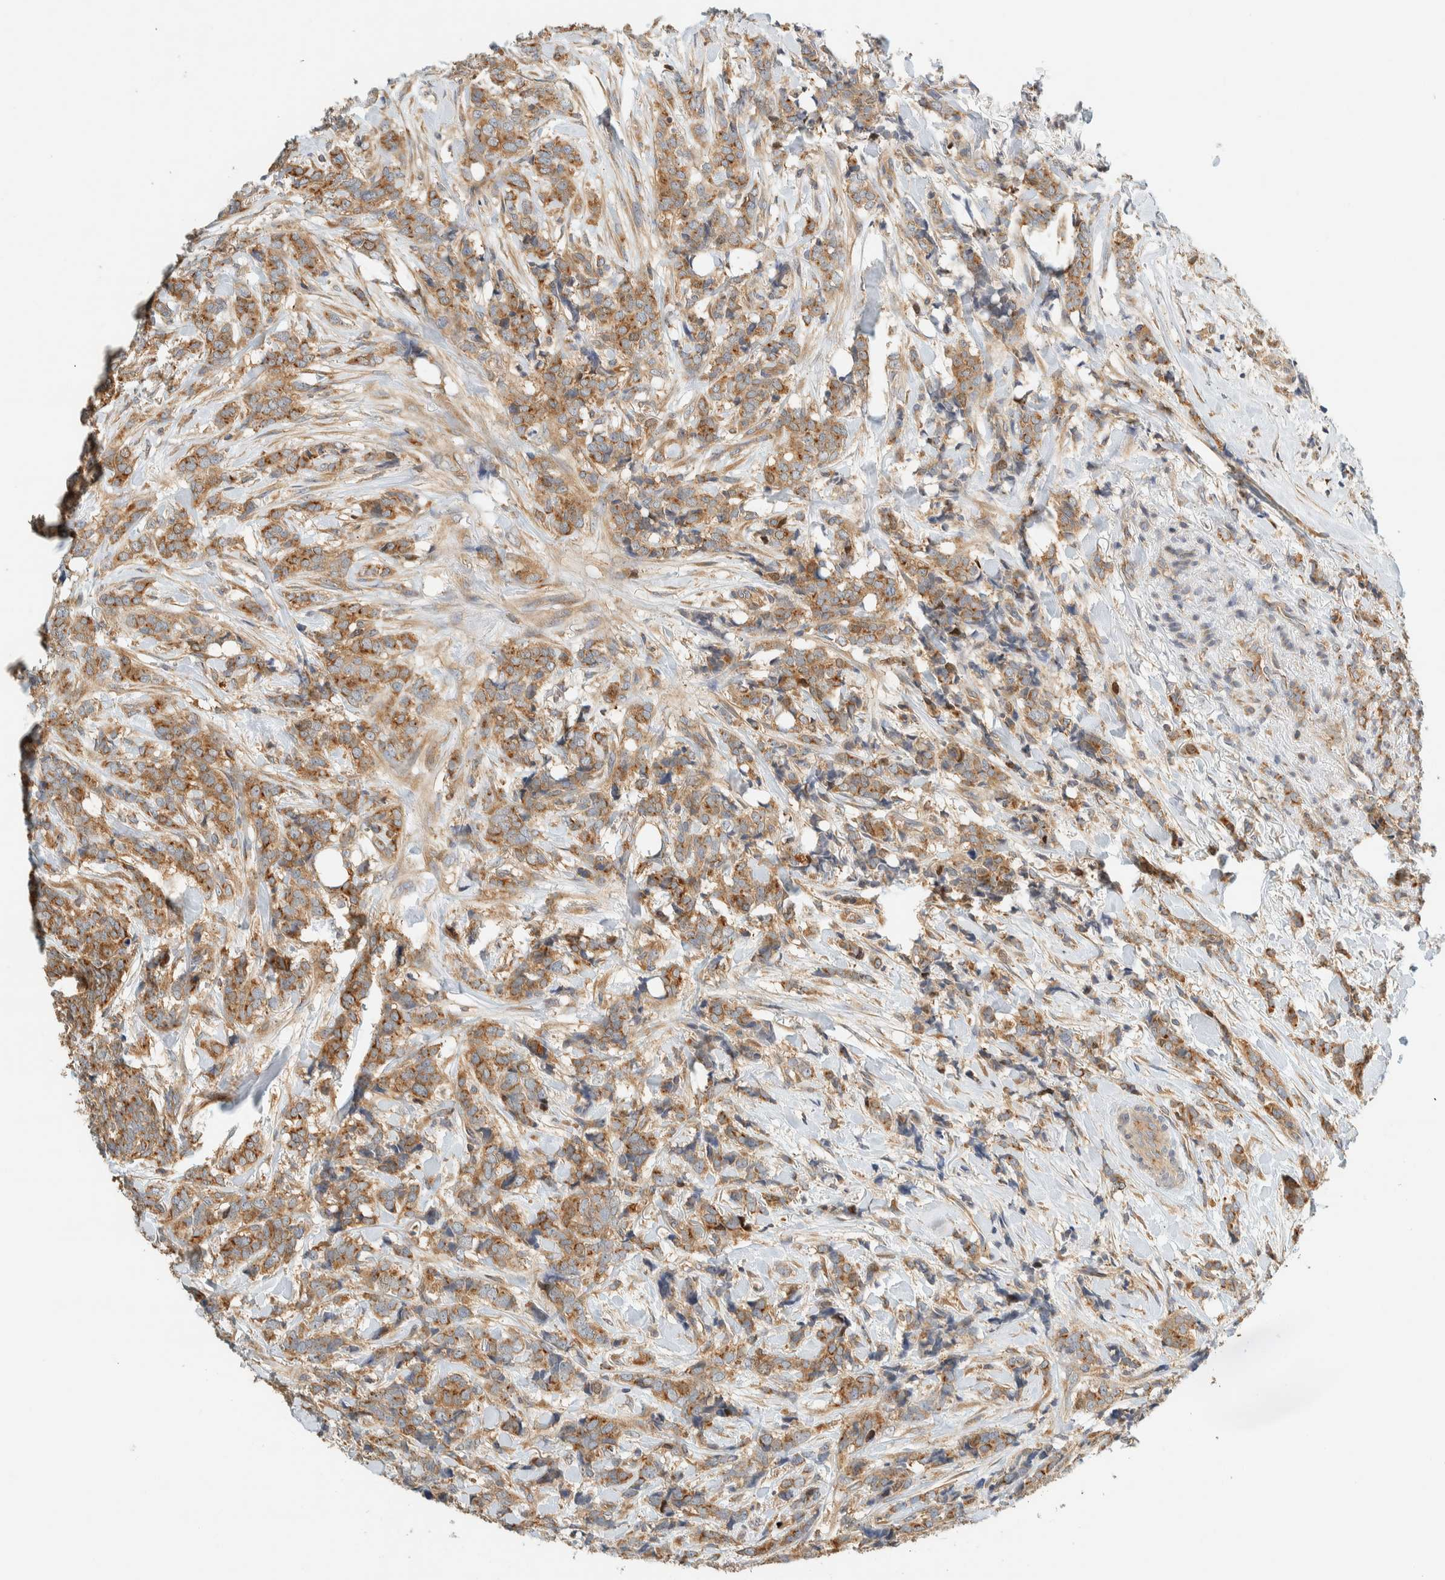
{"staining": {"intensity": "moderate", "quantity": ">75%", "location": "cytoplasmic/membranous"}, "tissue": "breast cancer", "cell_type": "Tumor cells", "image_type": "cancer", "snomed": [{"axis": "morphology", "description": "Lobular carcinoma"}, {"axis": "topography", "description": "Skin"}, {"axis": "topography", "description": "Breast"}], "caption": "Immunohistochemistry (DAB) staining of breast cancer exhibits moderate cytoplasmic/membranous protein positivity in approximately >75% of tumor cells. (Brightfield microscopy of DAB IHC at high magnification).", "gene": "ARFGEF1", "patient": {"sex": "female", "age": 46}}